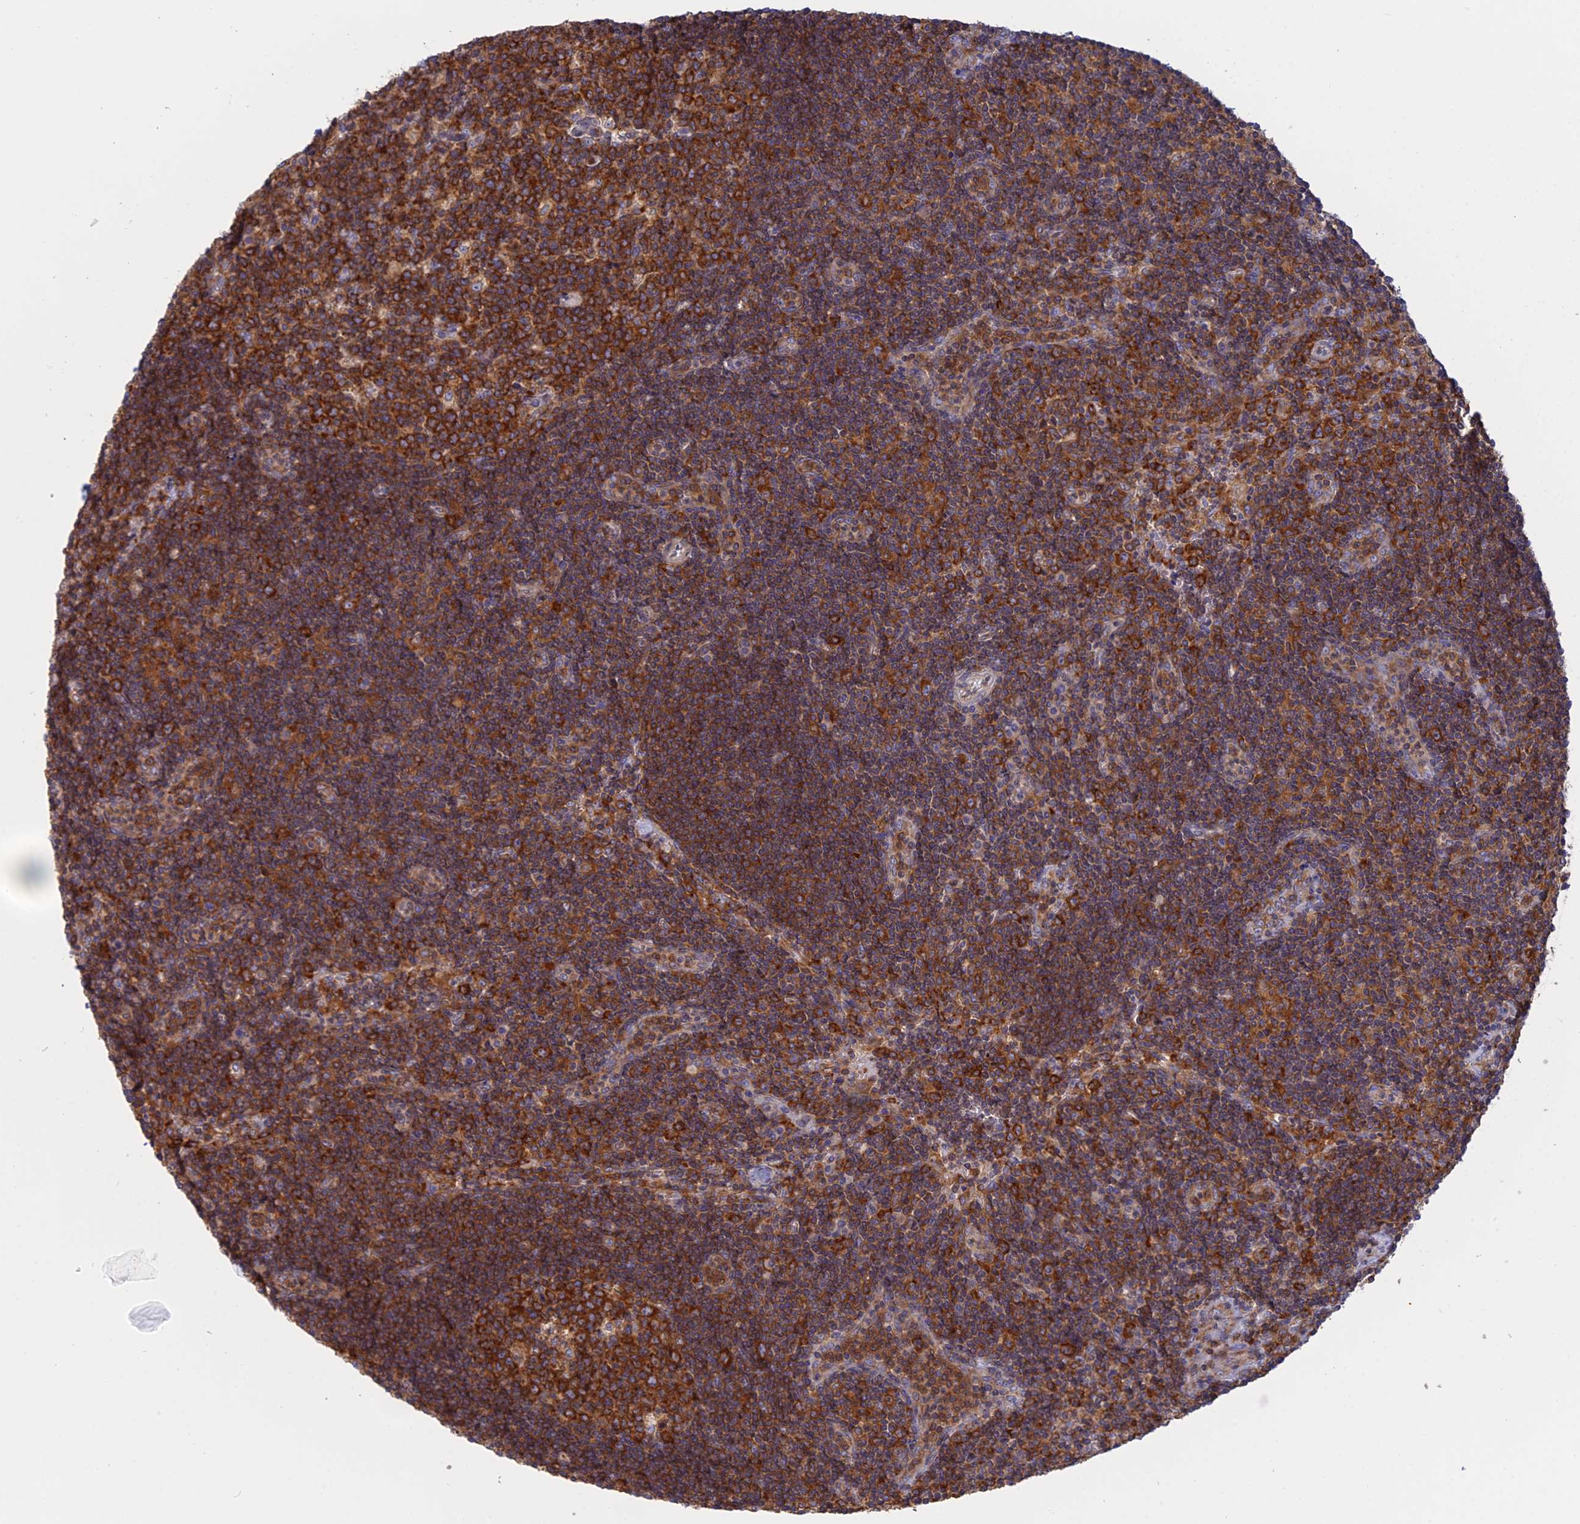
{"staining": {"intensity": "strong", "quantity": ">75%", "location": "cytoplasmic/membranous"}, "tissue": "lymph node", "cell_type": "Germinal center cells", "image_type": "normal", "snomed": [{"axis": "morphology", "description": "Normal tissue, NOS"}, {"axis": "topography", "description": "Lymph node"}], "caption": "The histopathology image reveals a brown stain indicating the presence of a protein in the cytoplasmic/membranous of germinal center cells in lymph node. (DAB = brown stain, brightfield microscopy at high magnification).", "gene": "GMIP", "patient": {"sex": "female", "age": 32}}